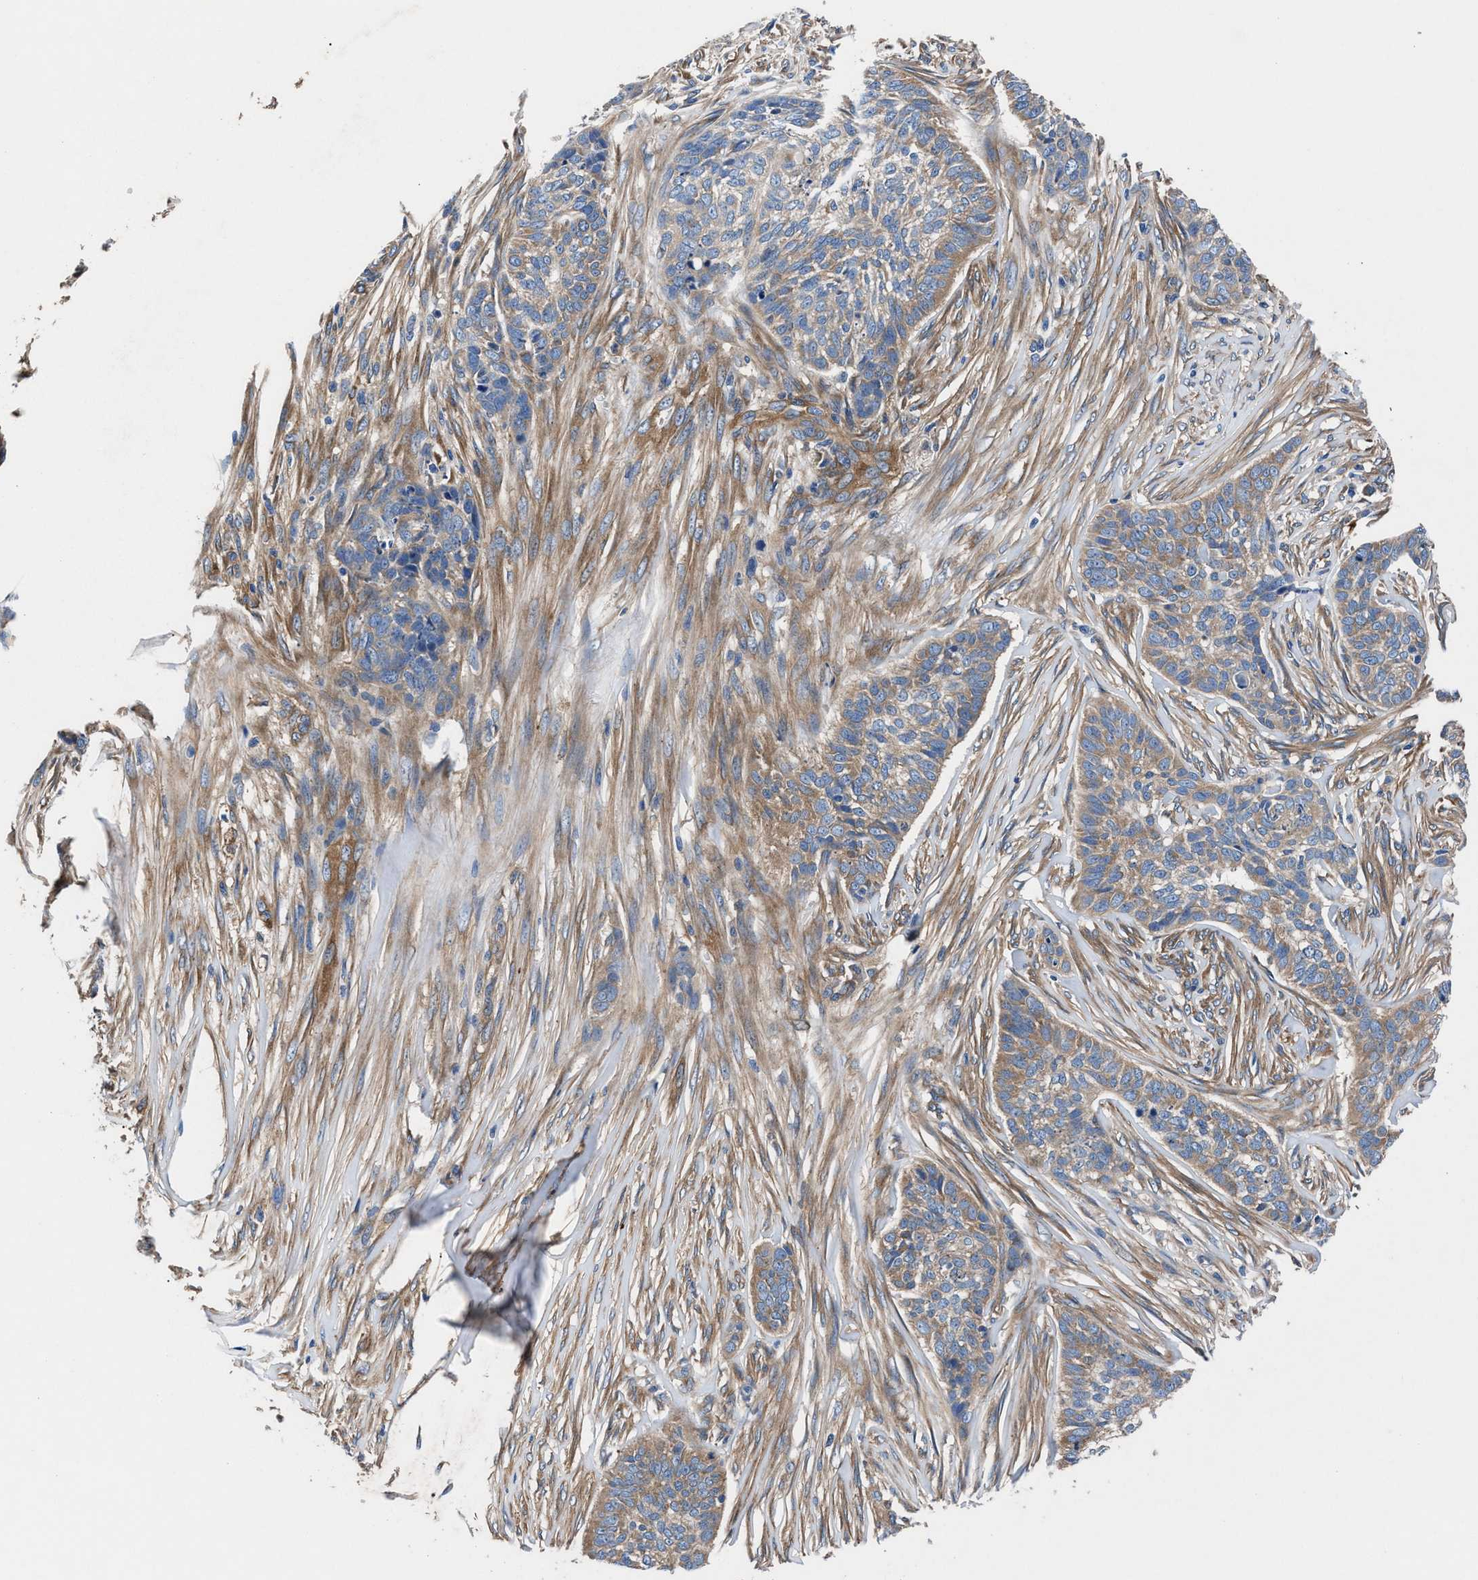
{"staining": {"intensity": "weak", "quantity": "25%-75%", "location": "cytoplasmic/membranous"}, "tissue": "skin cancer", "cell_type": "Tumor cells", "image_type": "cancer", "snomed": [{"axis": "morphology", "description": "Basal cell carcinoma"}, {"axis": "topography", "description": "Skin"}], "caption": "Tumor cells display low levels of weak cytoplasmic/membranous positivity in approximately 25%-75% of cells in human skin cancer (basal cell carcinoma). The protein of interest is shown in brown color, while the nuclei are stained blue.", "gene": "SH3GL1", "patient": {"sex": "male", "age": 85}}